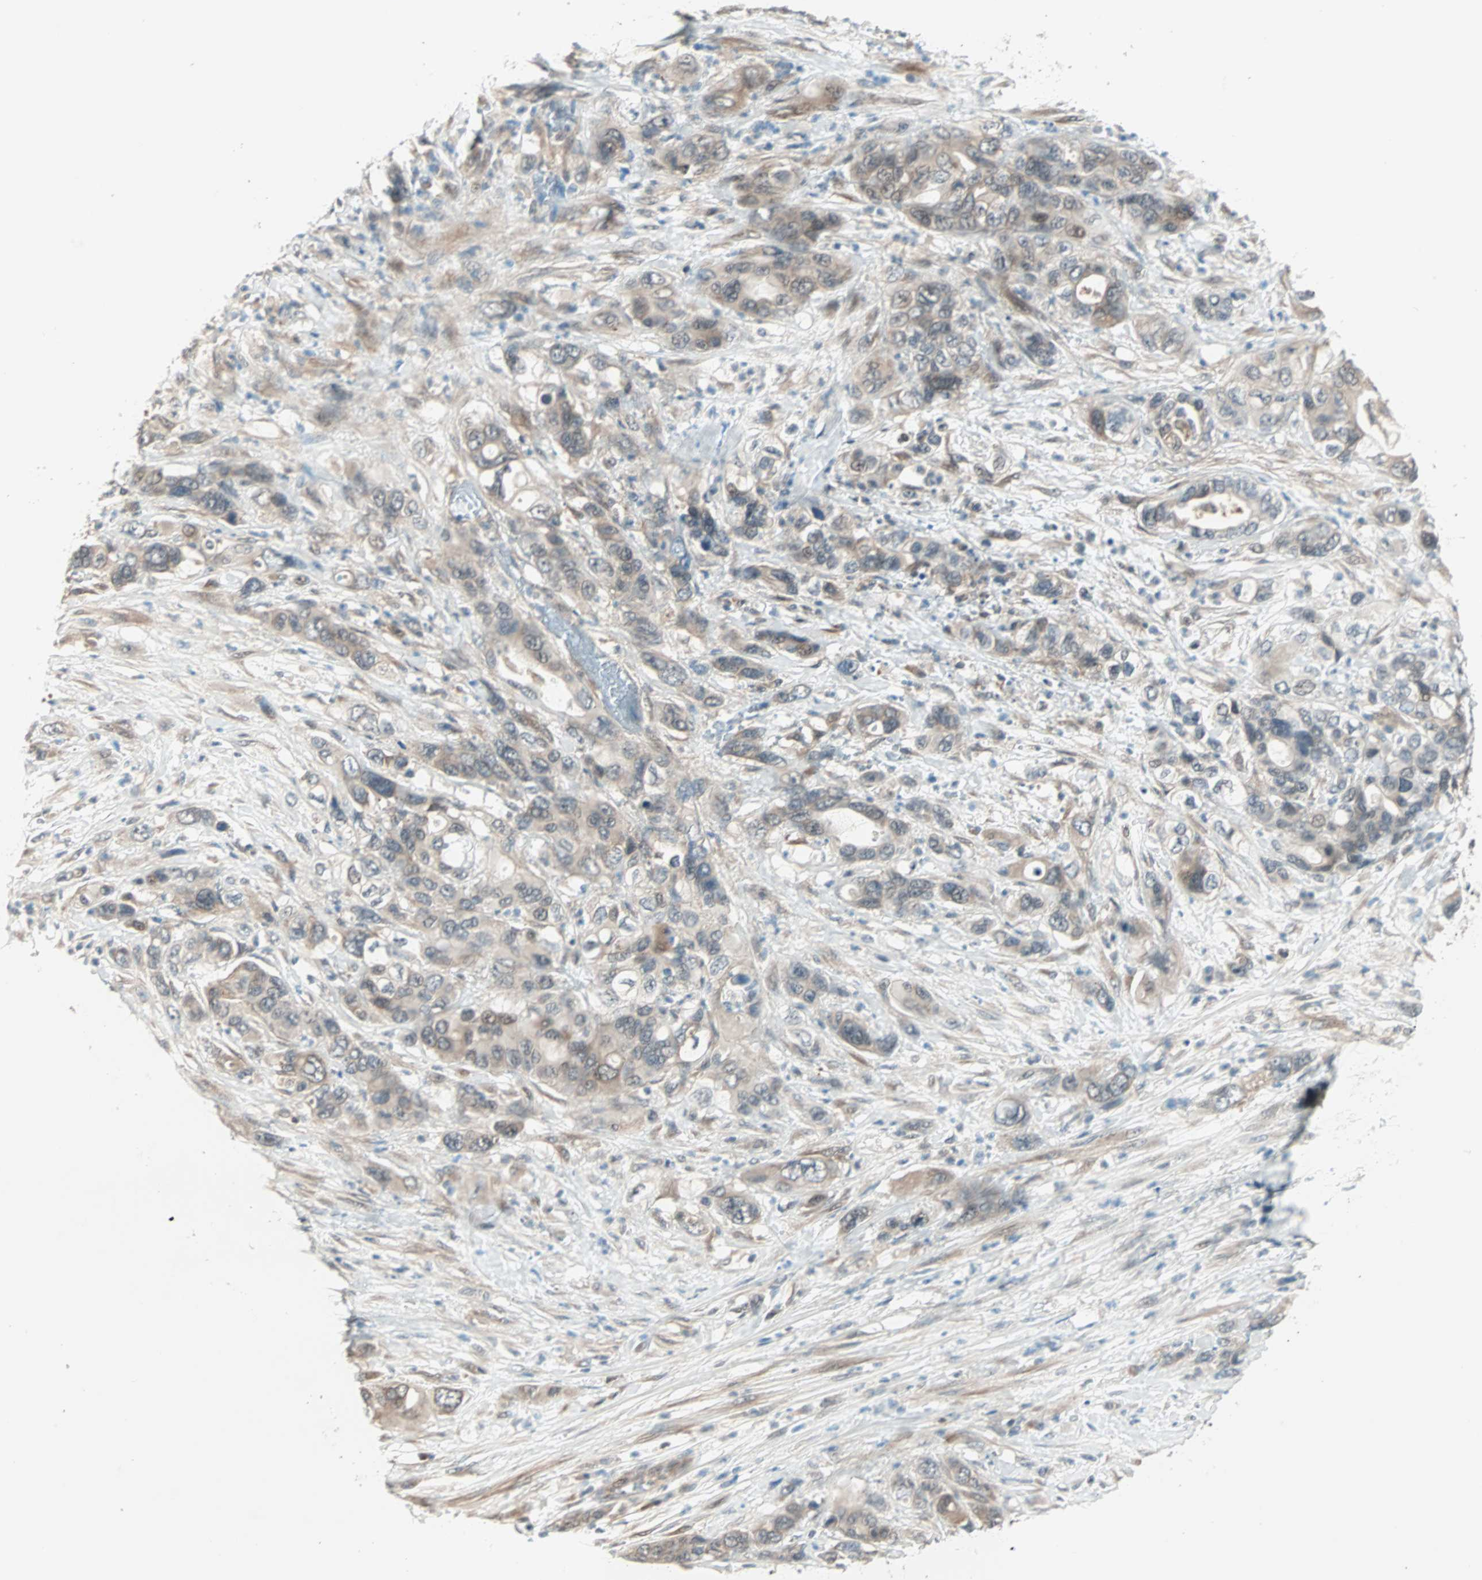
{"staining": {"intensity": "weak", "quantity": ">75%", "location": "cytoplasmic/membranous"}, "tissue": "pancreatic cancer", "cell_type": "Tumor cells", "image_type": "cancer", "snomed": [{"axis": "morphology", "description": "Adenocarcinoma, NOS"}, {"axis": "topography", "description": "Pancreas"}], "caption": "The micrograph shows staining of pancreatic cancer, revealing weak cytoplasmic/membranous protein positivity (brown color) within tumor cells.", "gene": "PGBD1", "patient": {"sex": "female", "age": 71}}